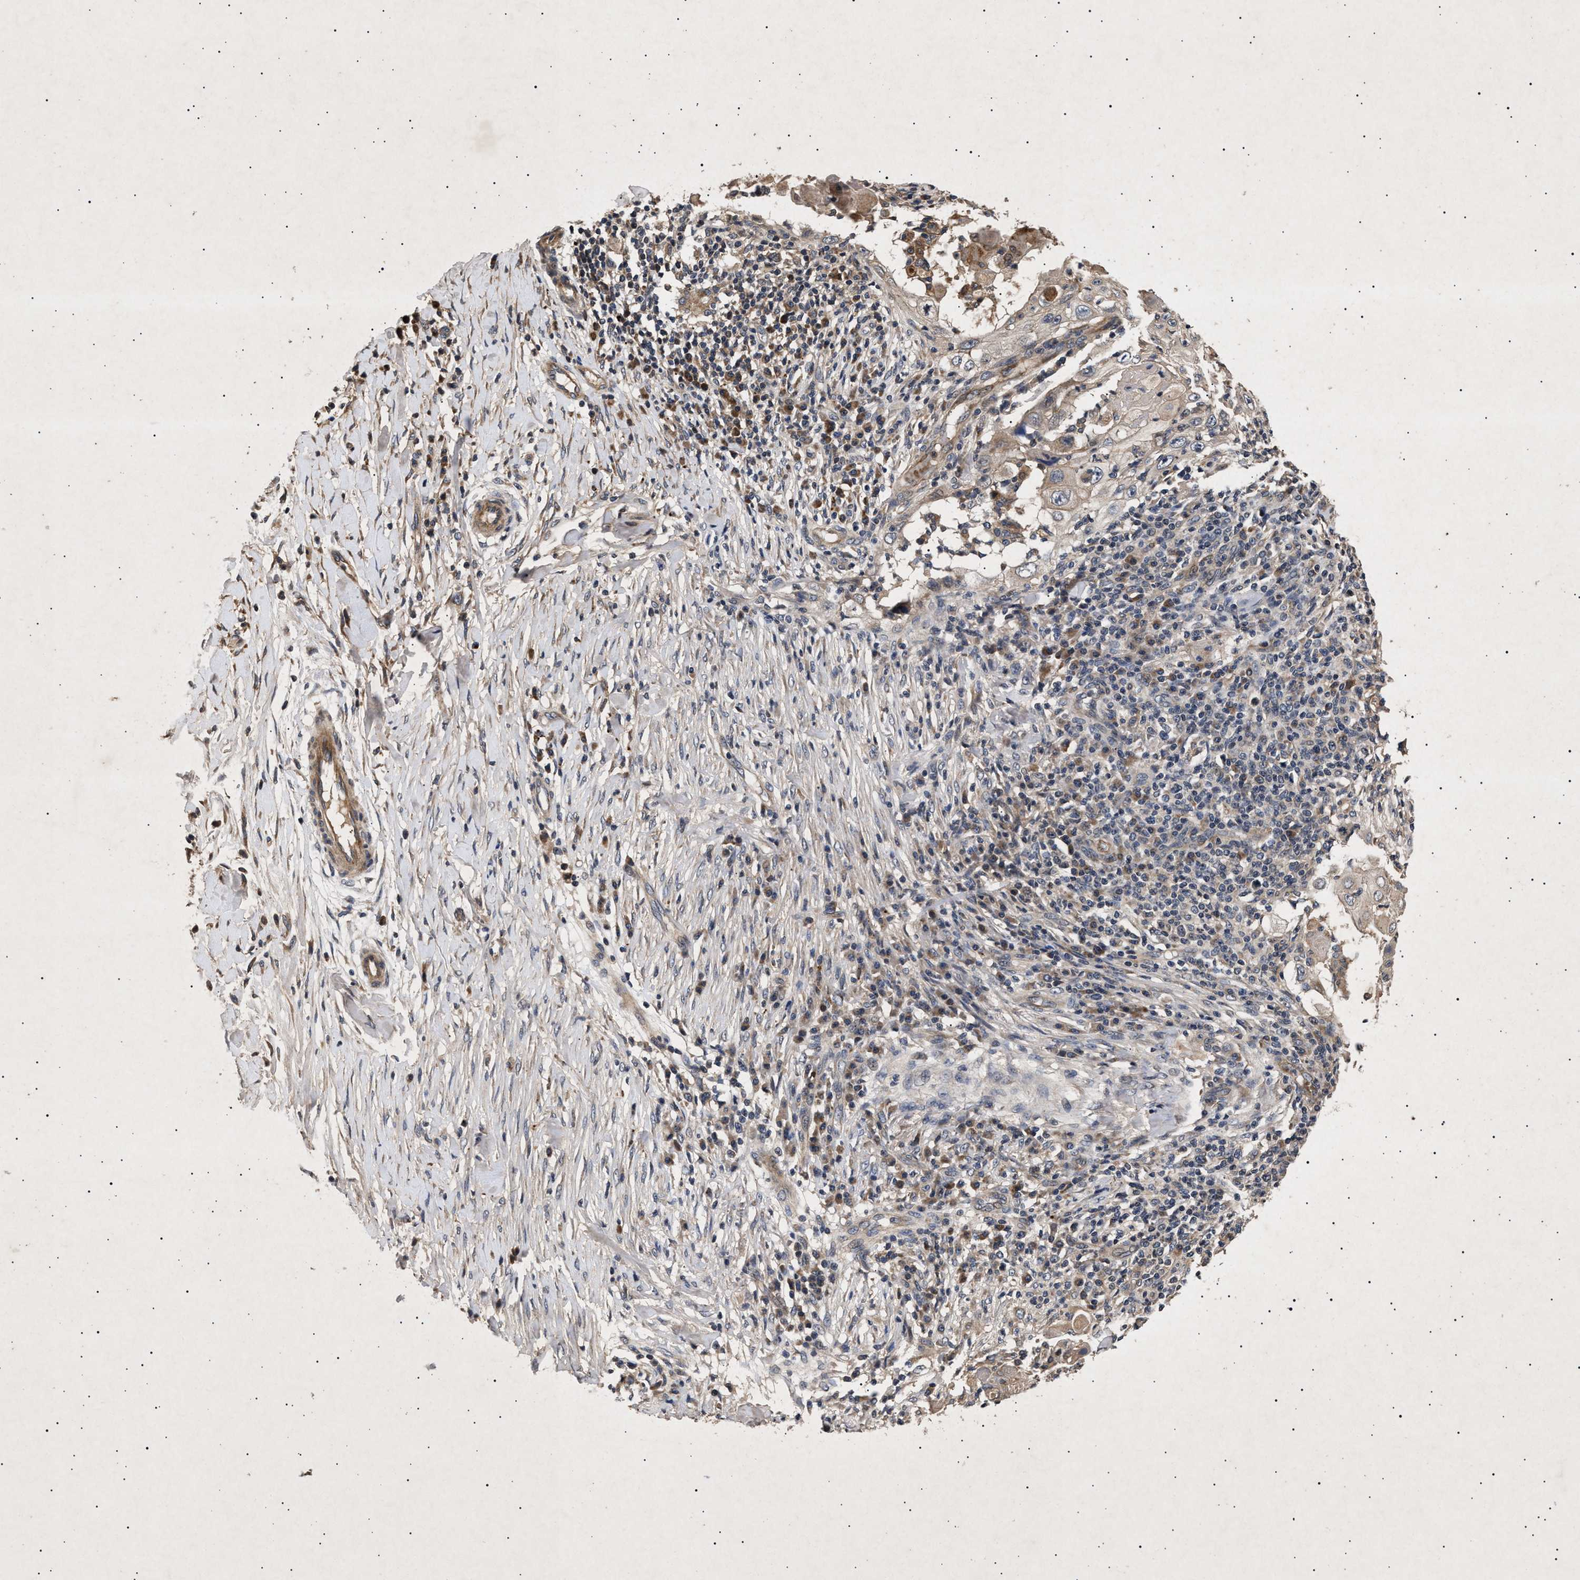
{"staining": {"intensity": "weak", "quantity": "<25%", "location": "cytoplasmic/membranous"}, "tissue": "skin cancer", "cell_type": "Tumor cells", "image_type": "cancer", "snomed": [{"axis": "morphology", "description": "Squamous cell carcinoma, NOS"}, {"axis": "topography", "description": "Skin"}], "caption": "Tumor cells are negative for brown protein staining in skin squamous cell carcinoma.", "gene": "ITGB5", "patient": {"sex": "male", "age": 86}}